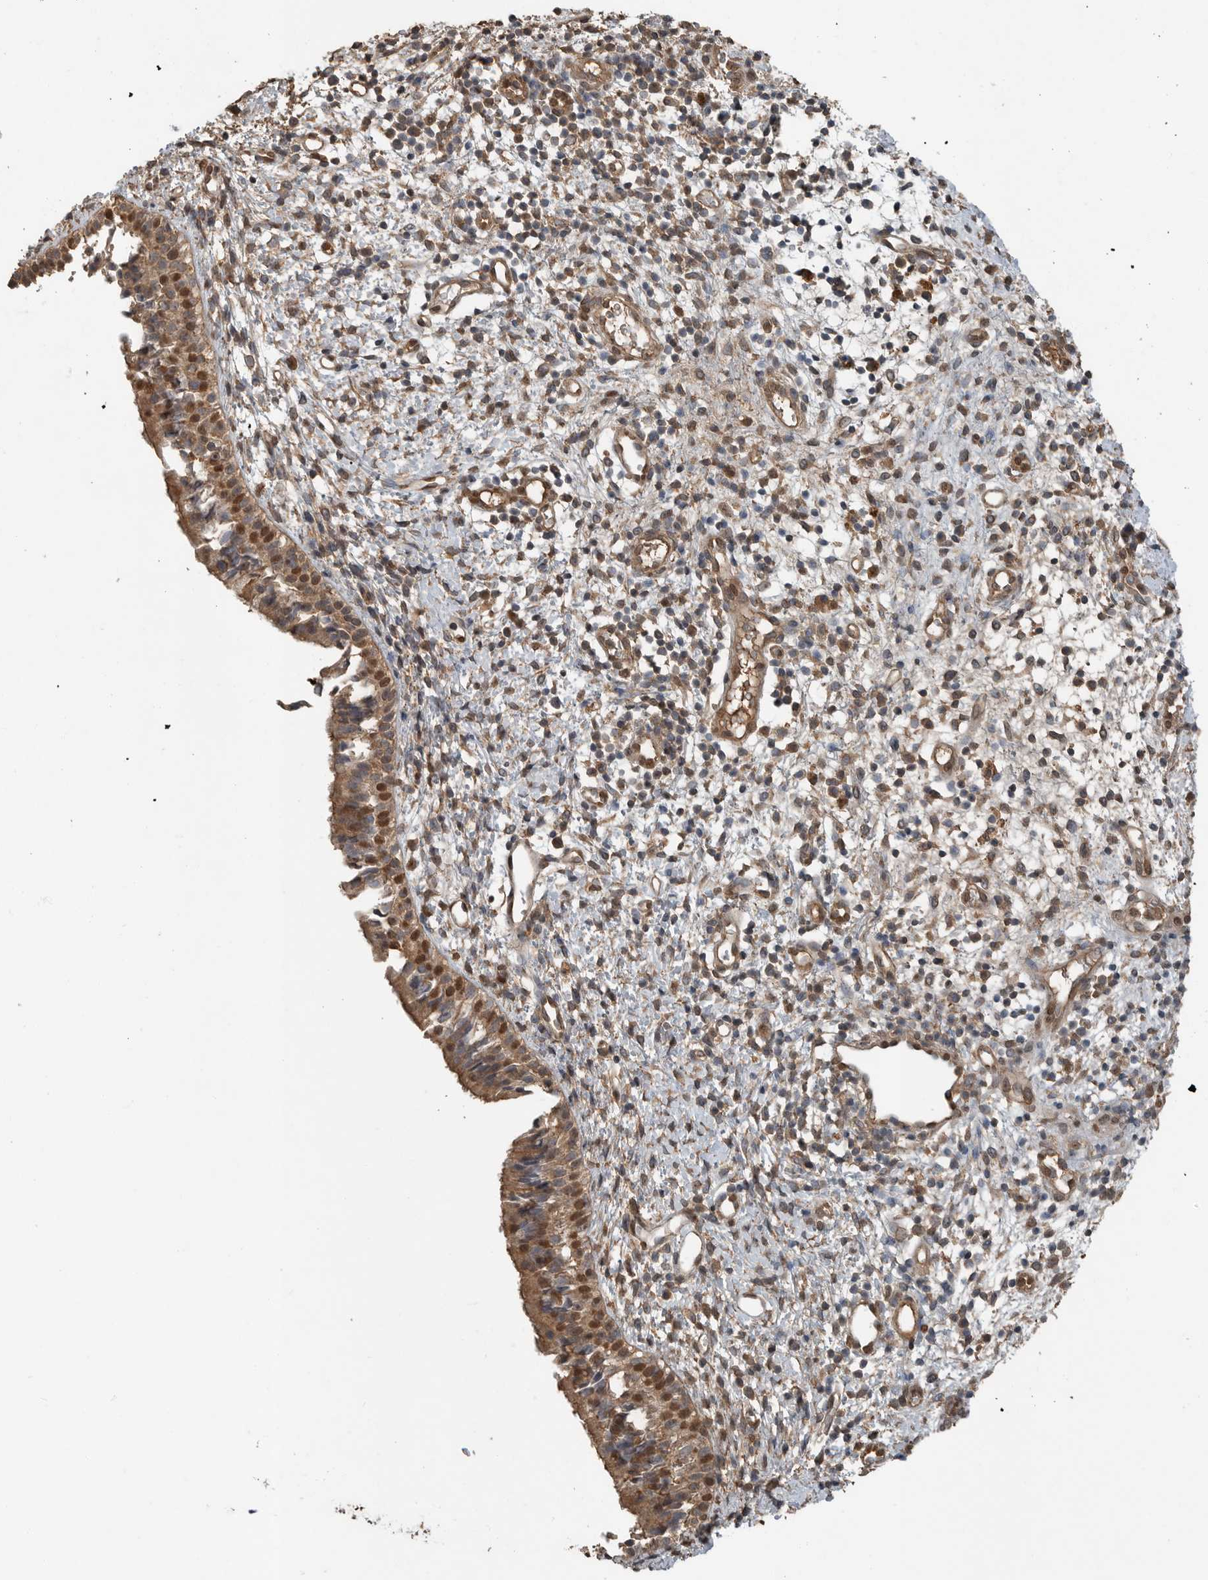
{"staining": {"intensity": "moderate", "quantity": ">75%", "location": "cytoplasmic/membranous,nuclear"}, "tissue": "nasopharynx", "cell_type": "Respiratory epithelial cells", "image_type": "normal", "snomed": [{"axis": "morphology", "description": "Normal tissue, NOS"}, {"axis": "topography", "description": "Nasopharynx"}], "caption": "IHC of unremarkable nasopharynx shows medium levels of moderate cytoplasmic/membranous,nuclear positivity in approximately >75% of respiratory epithelial cells.", "gene": "BLZF1", "patient": {"sex": "male", "age": 22}}